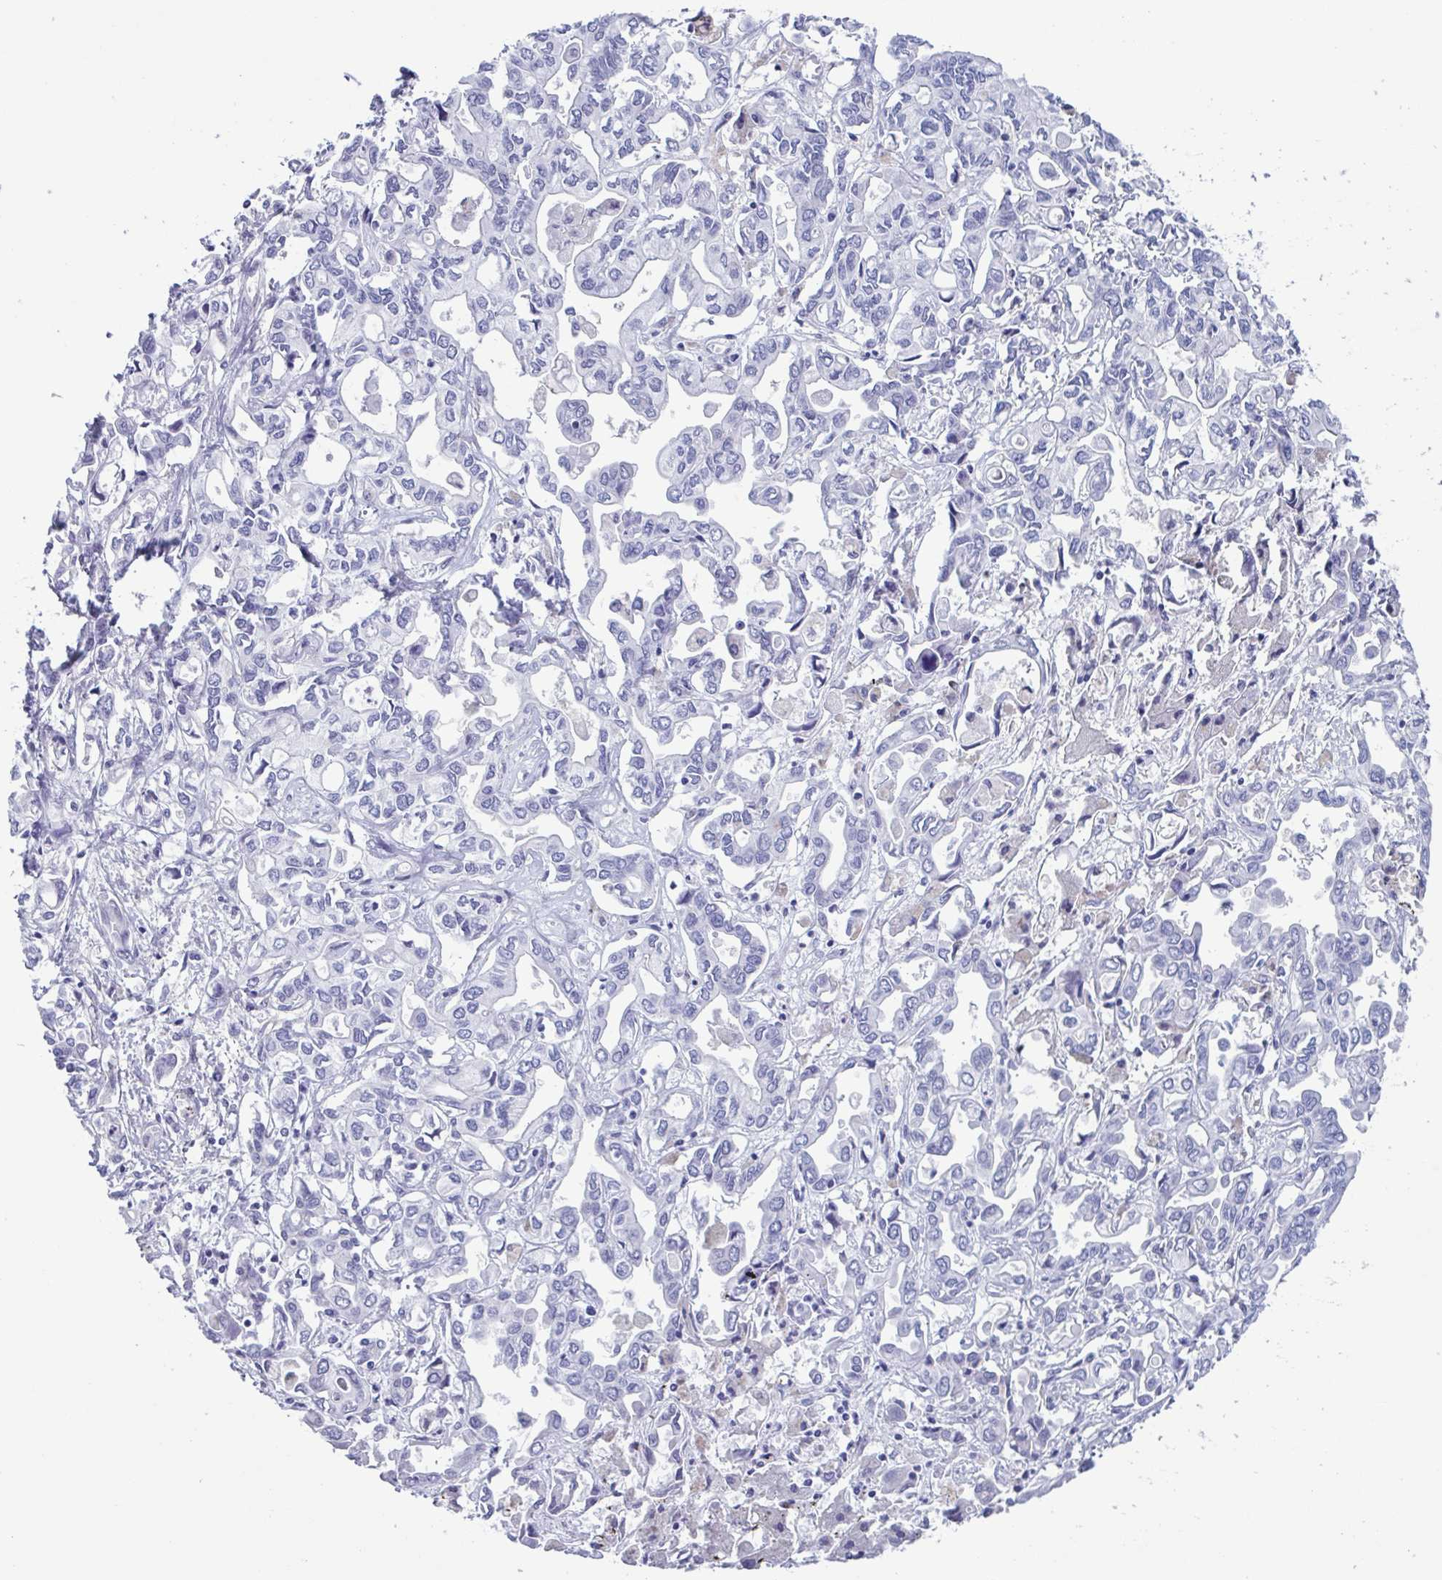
{"staining": {"intensity": "negative", "quantity": "none", "location": "none"}, "tissue": "liver cancer", "cell_type": "Tumor cells", "image_type": "cancer", "snomed": [{"axis": "morphology", "description": "Cholangiocarcinoma"}, {"axis": "topography", "description": "Liver"}], "caption": "Tumor cells show no significant protein expression in cholangiocarcinoma (liver).", "gene": "LPIN3", "patient": {"sex": "female", "age": 64}}